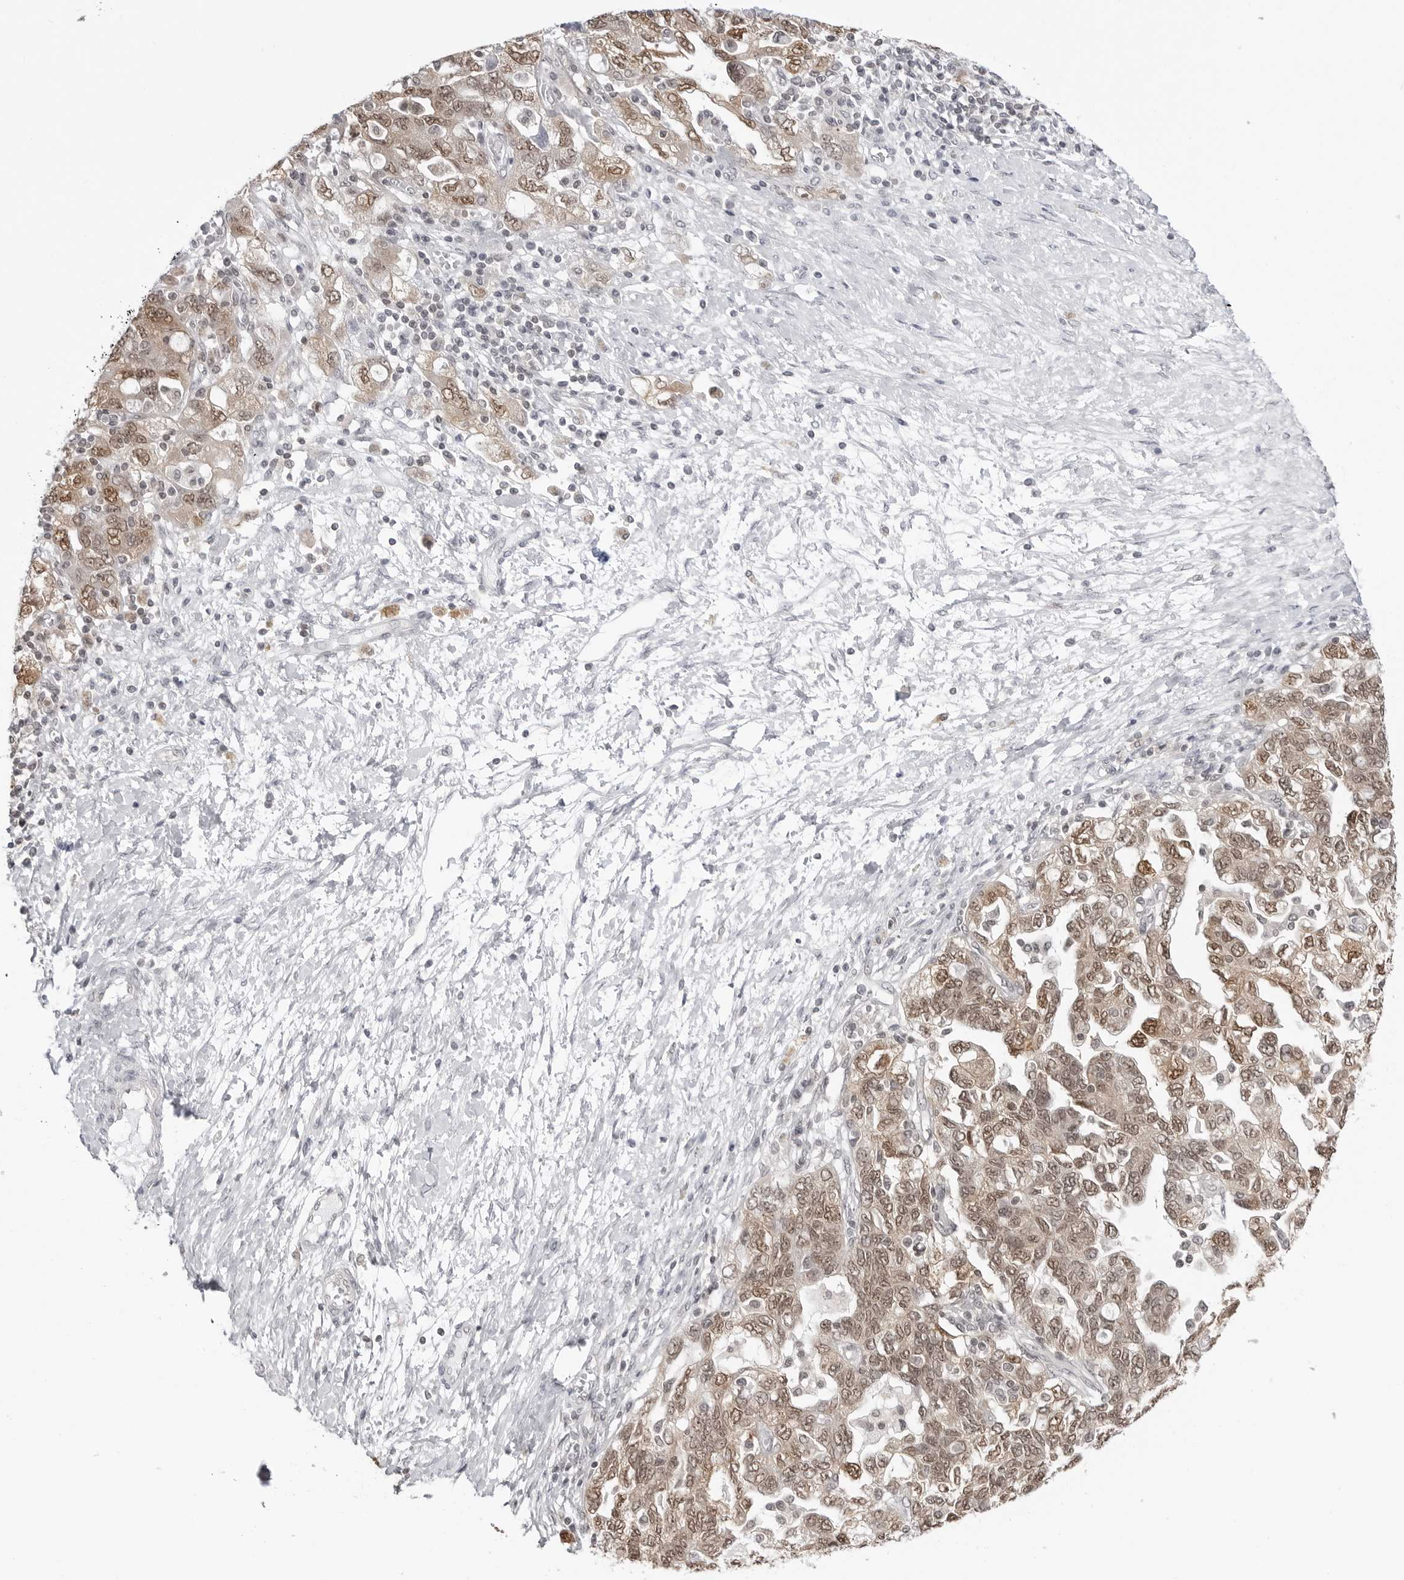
{"staining": {"intensity": "moderate", "quantity": ">75%", "location": "cytoplasmic/membranous,nuclear"}, "tissue": "ovarian cancer", "cell_type": "Tumor cells", "image_type": "cancer", "snomed": [{"axis": "morphology", "description": "Carcinoma, NOS"}, {"axis": "morphology", "description": "Cystadenocarcinoma, serous, NOS"}, {"axis": "topography", "description": "Ovary"}], "caption": "Moderate cytoplasmic/membranous and nuclear protein expression is appreciated in about >75% of tumor cells in ovarian serous cystadenocarcinoma.", "gene": "YWHAG", "patient": {"sex": "female", "age": 69}}